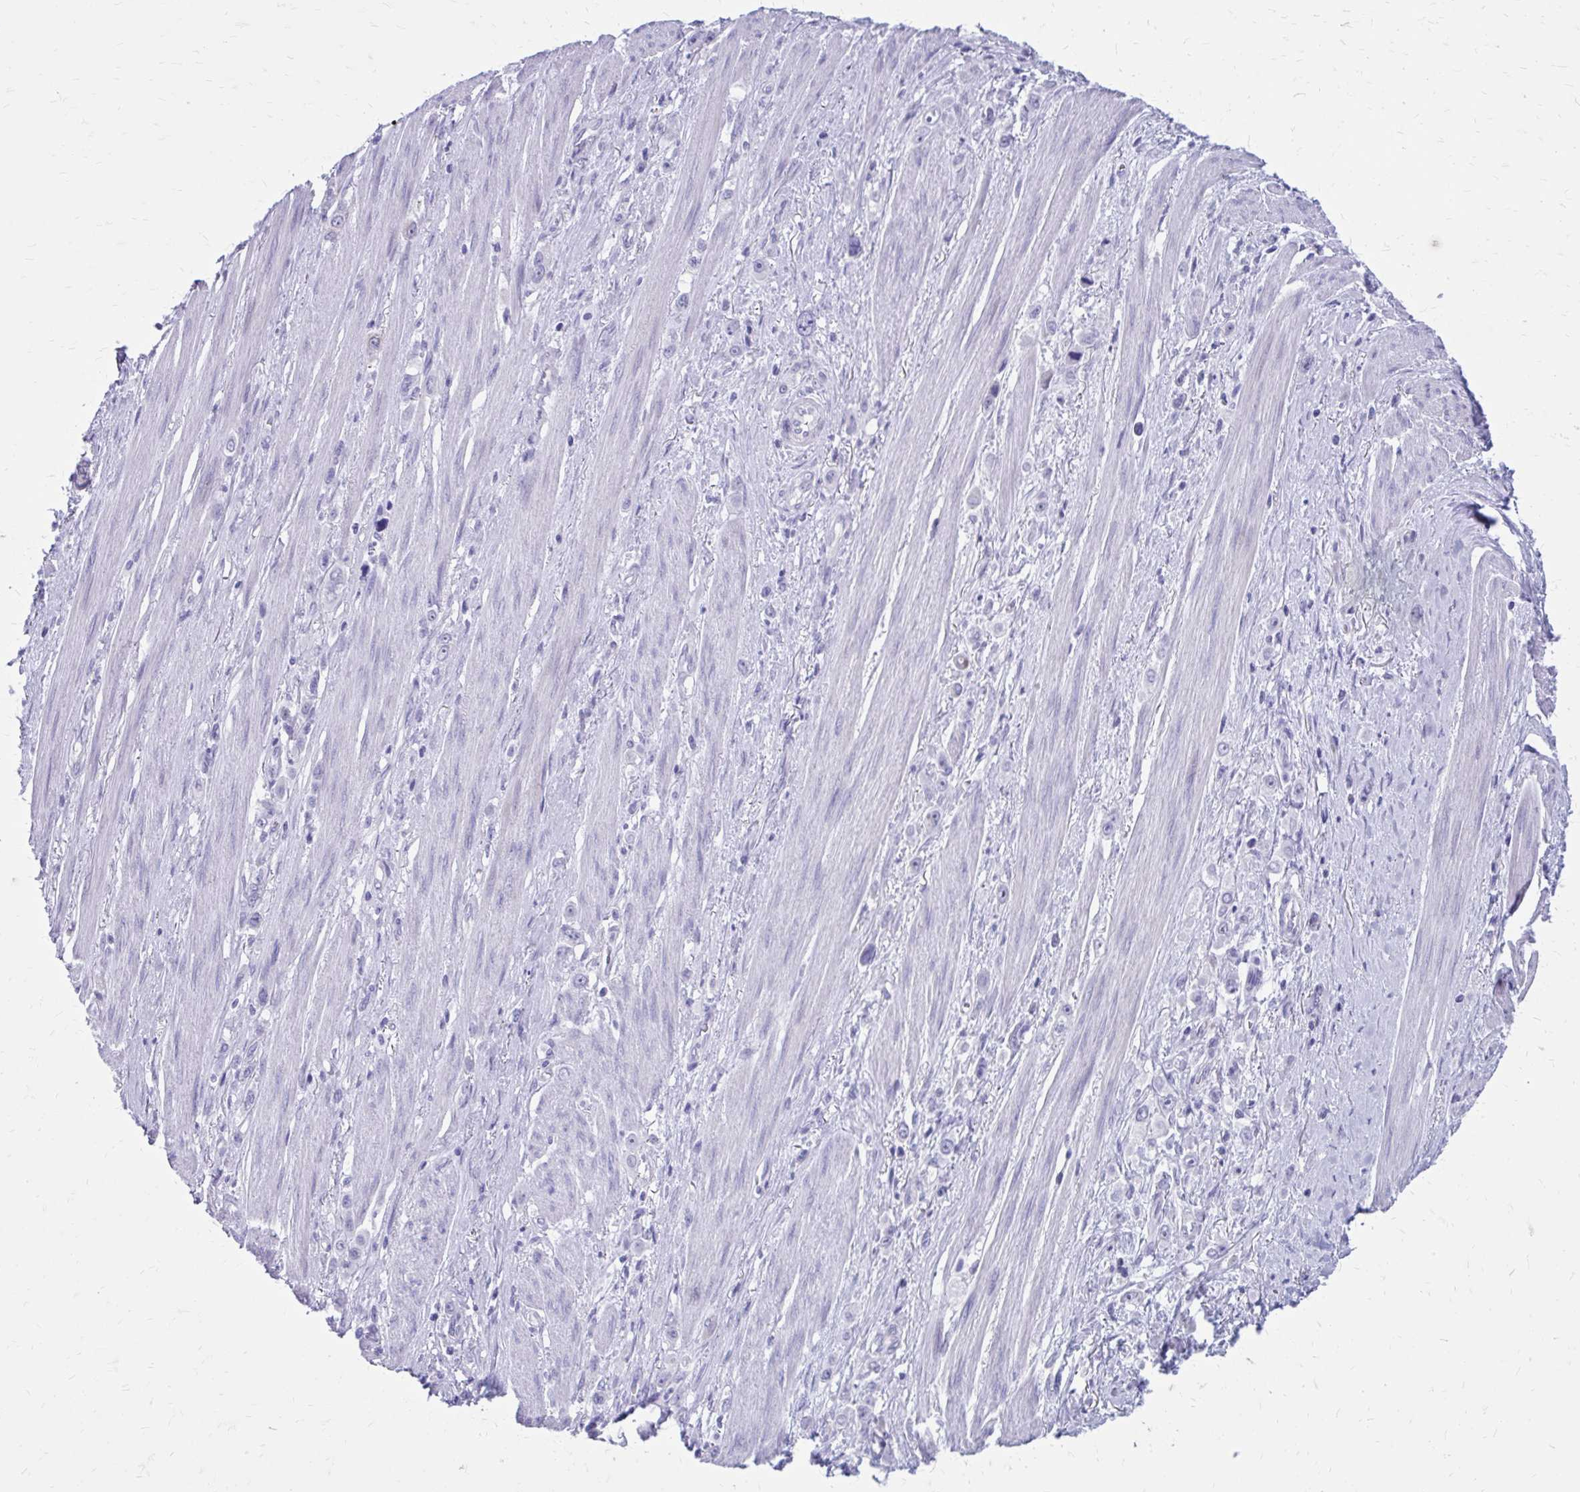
{"staining": {"intensity": "negative", "quantity": "none", "location": "none"}, "tissue": "stomach cancer", "cell_type": "Tumor cells", "image_type": "cancer", "snomed": [{"axis": "morphology", "description": "Adenocarcinoma, NOS"}, {"axis": "topography", "description": "Stomach, upper"}], "caption": "Immunohistochemical staining of human stomach cancer (adenocarcinoma) exhibits no significant expression in tumor cells.", "gene": "LCN15", "patient": {"sex": "male", "age": 75}}